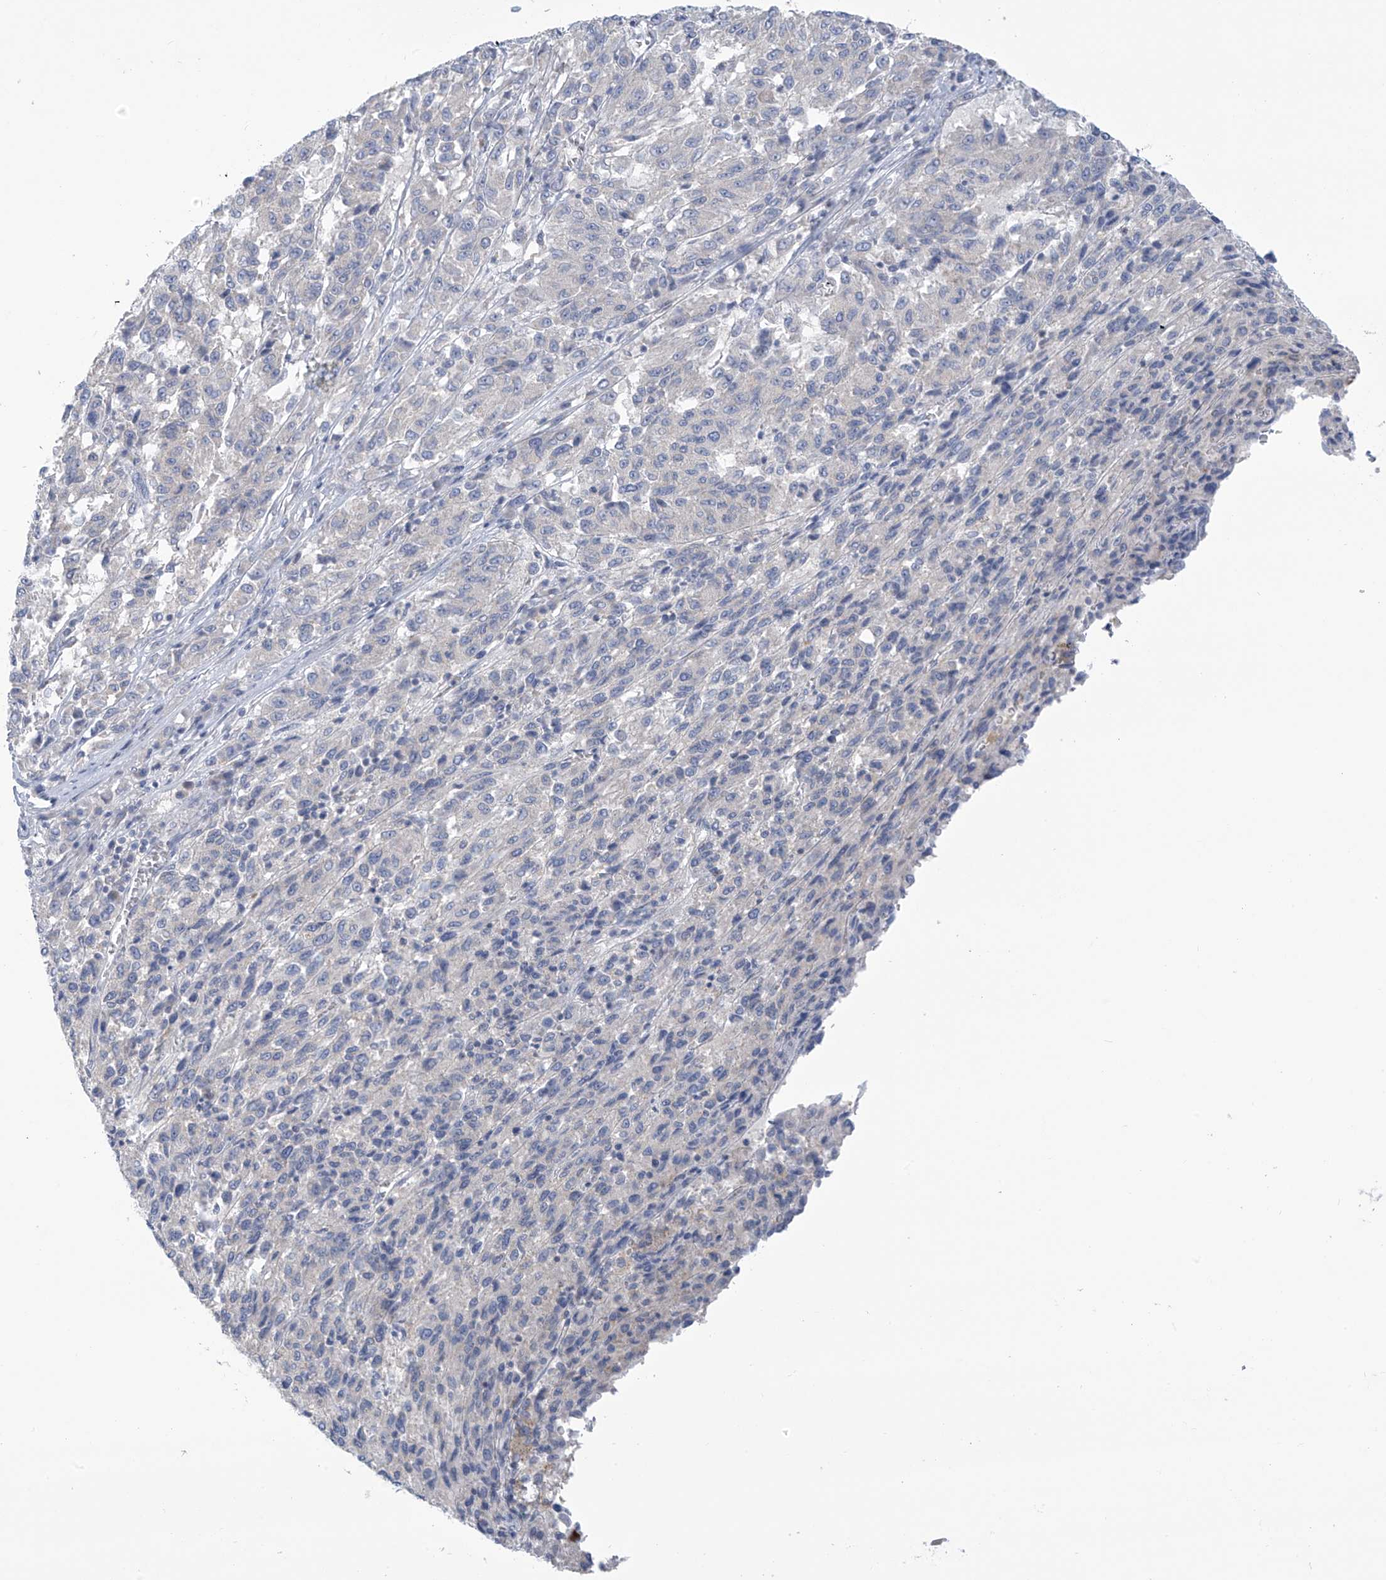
{"staining": {"intensity": "negative", "quantity": "none", "location": "none"}, "tissue": "melanoma", "cell_type": "Tumor cells", "image_type": "cancer", "snomed": [{"axis": "morphology", "description": "Malignant melanoma, Metastatic site"}, {"axis": "topography", "description": "Lung"}], "caption": "A histopathology image of malignant melanoma (metastatic site) stained for a protein reveals no brown staining in tumor cells.", "gene": "SLC6A12", "patient": {"sex": "male", "age": 64}}